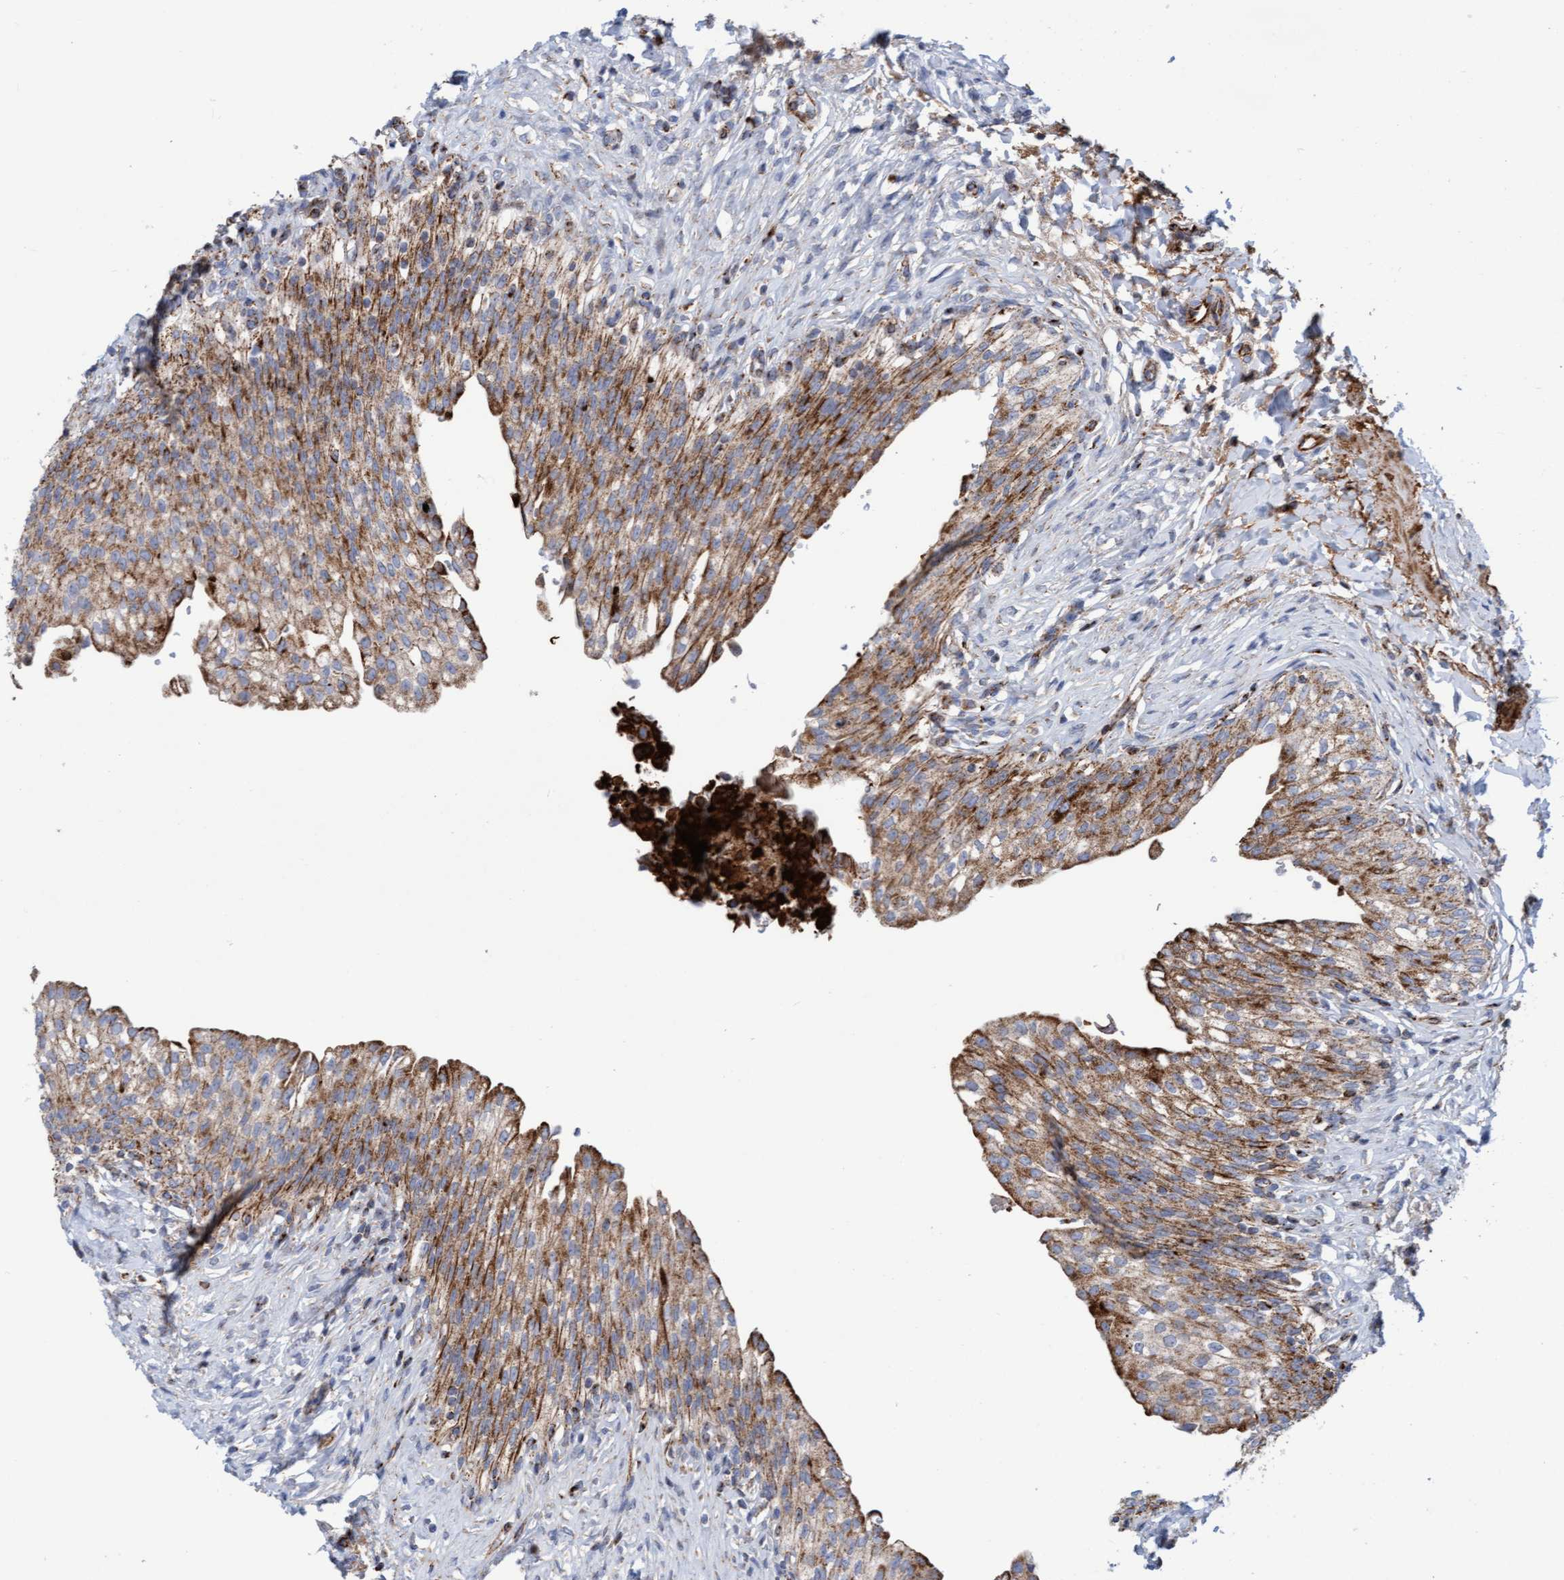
{"staining": {"intensity": "moderate", "quantity": ">75%", "location": "cytoplasmic/membranous"}, "tissue": "urinary bladder", "cell_type": "Urothelial cells", "image_type": "normal", "snomed": [{"axis": "morphology", "description": "Urothelial carcinoma, High grade"}, {"axis": "topography", "description": "Urinary bladder"}], "caption": "This photomicrograph demonstrates IHC staining of benign urinary bladder, with medium moderate cytoplasmic/membranous expression in about >75% of urothelial cells.", "gene": "GGTA1", "patient": {"sex": "male", "age": 46}}